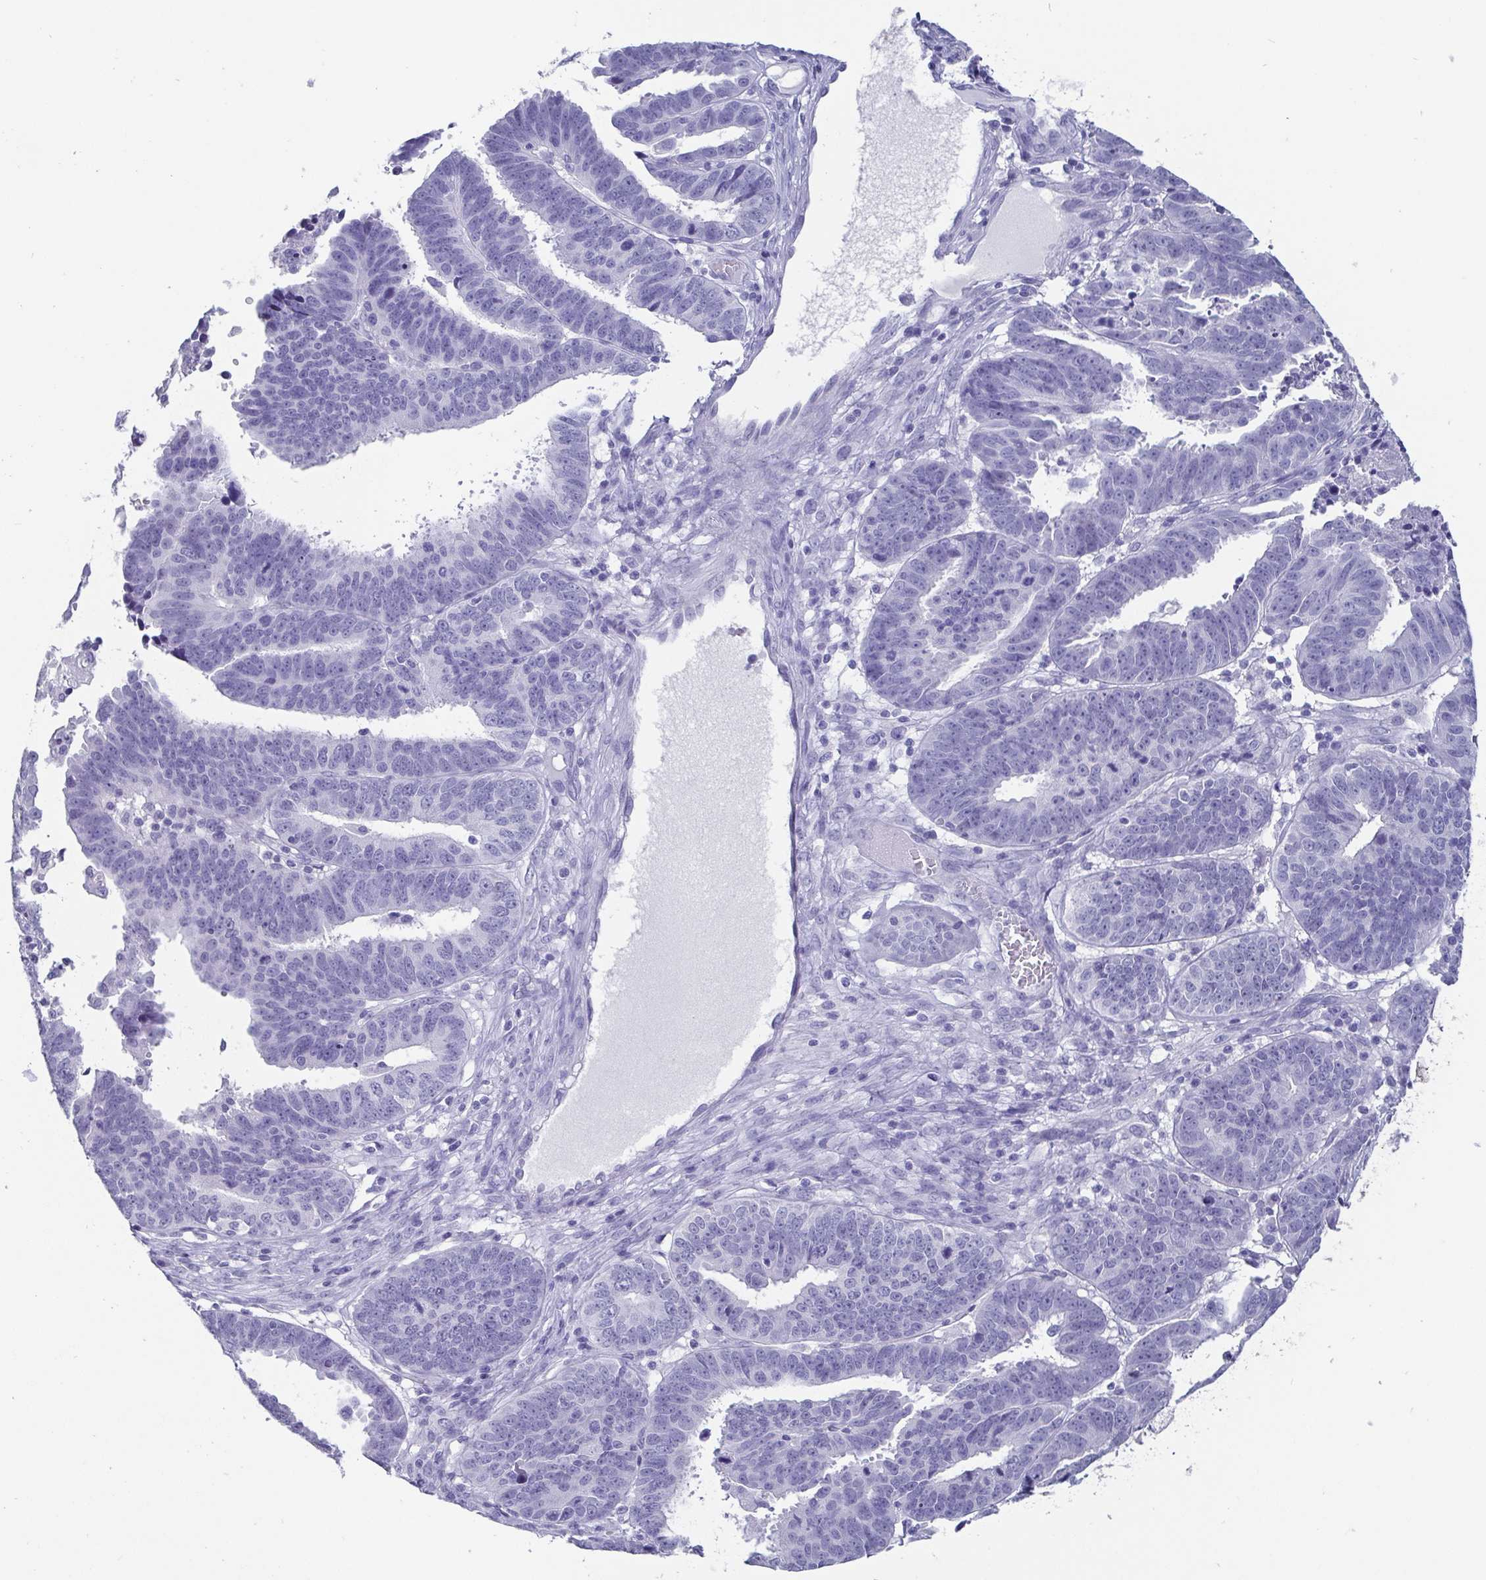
{"staining": {"intensity": "negative", "quantity": "none", "location": "none"}, "tissue": "ovarian cancer", "cell_type": "Tumor cells", "image_type": "cancer", "snomed": [{"axis": "morphology", "description": "Carcinoma, endometroid"}, {"axis": "morphology", "description": "Cystadenocarcinoma, serous, NOS"}, {"axis": "topography", "description": "Ovary"}], "caption": "A high-resolution photomicrograph shows immunohistochemistry (IHC) staining of ovarian cancer, which displays no significant expression in tumor cells.", "gene": "SCGN", "patient": {"sex": "female", "age": 45}}